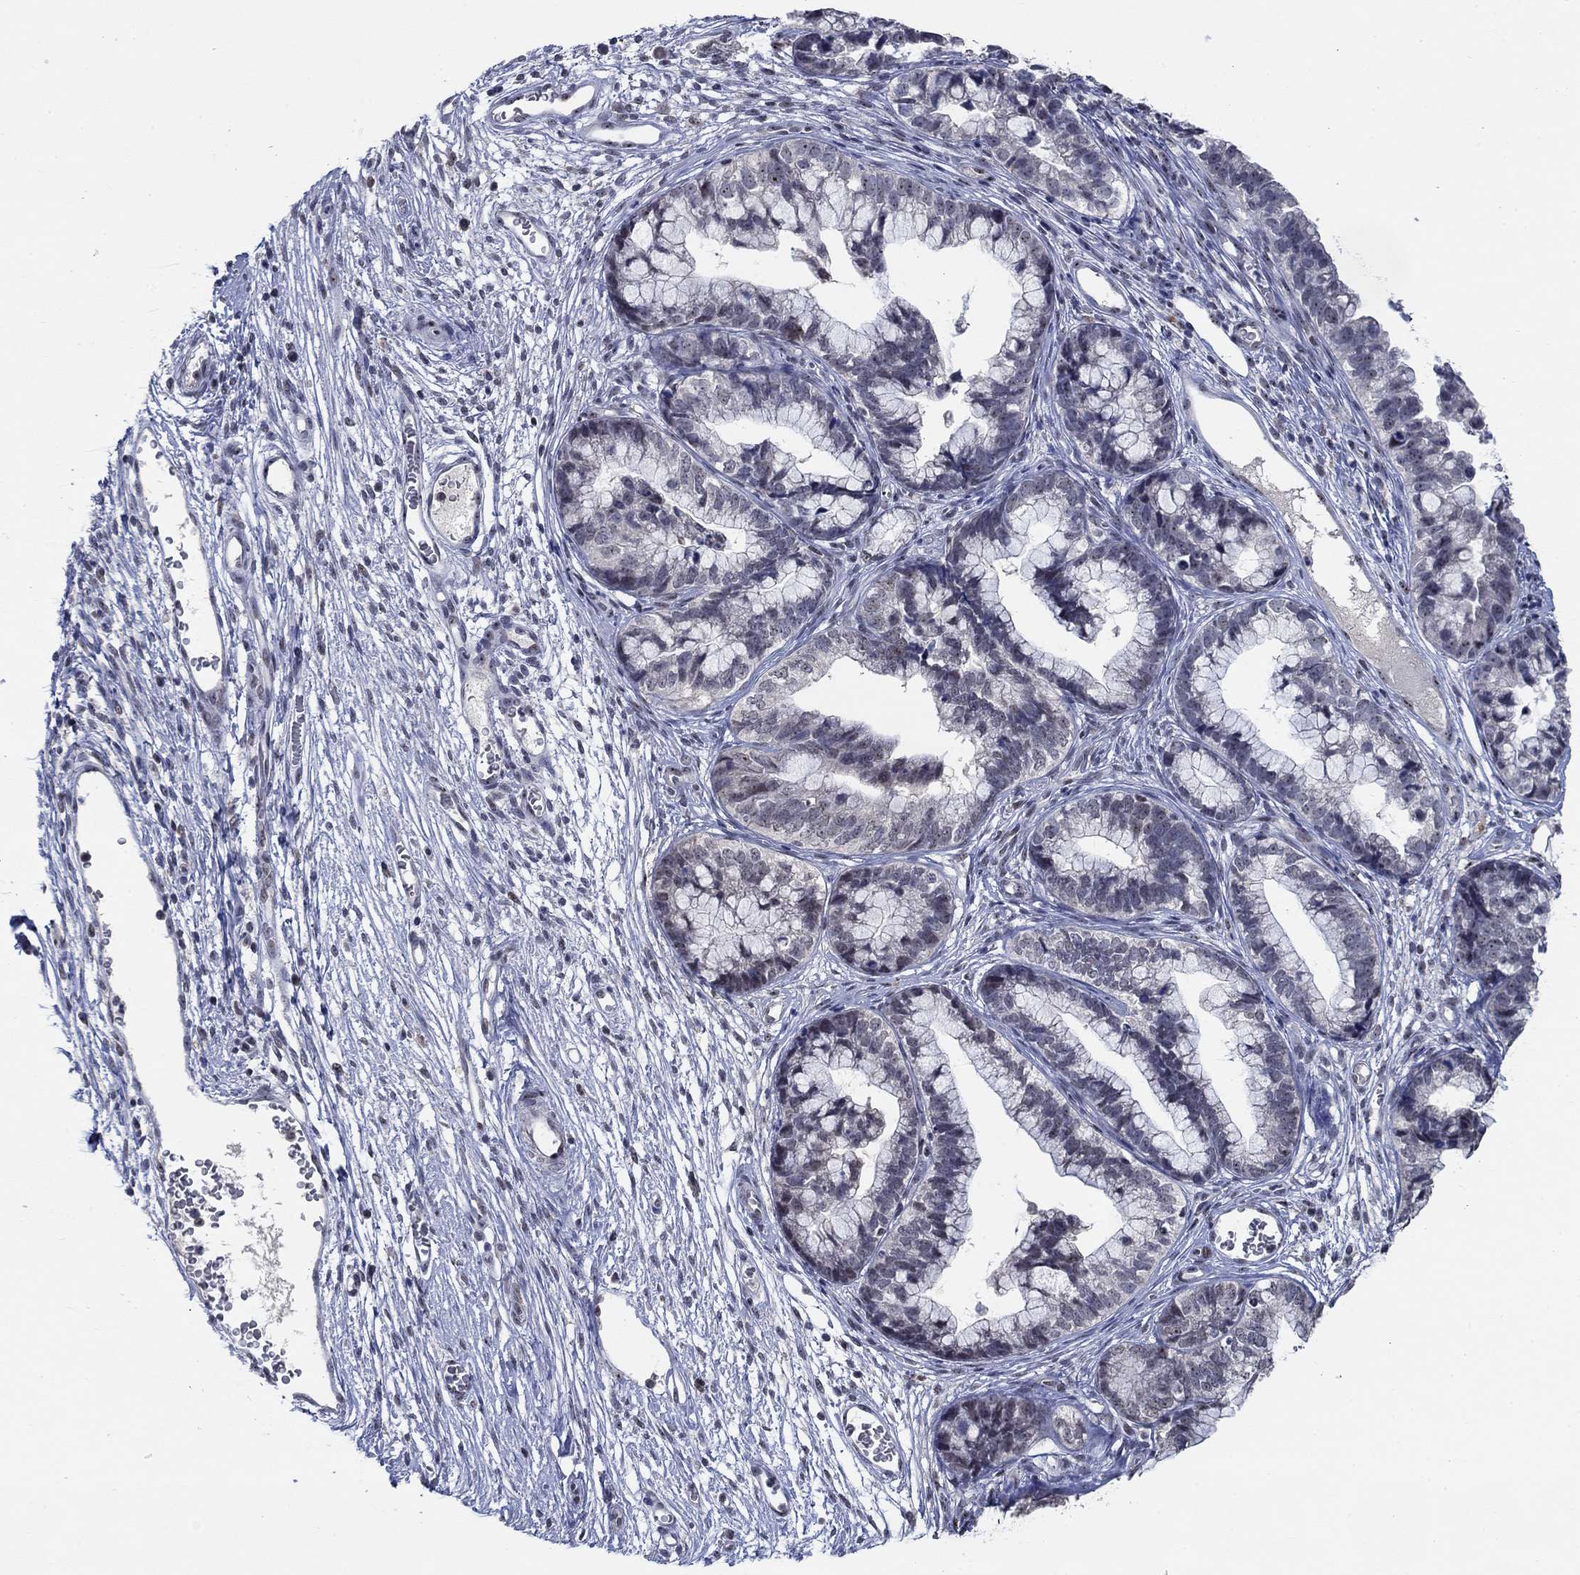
{"staining": {"intensity": "negative", "quantity": "none", "location": "none"}, "tissue": "cervical cancer", "cell_type": "Tumor cells", "image_type": "cancer", "snomed": [{"axis": "morphology", "description": "Adenocarcinoma, NOS"}, {"axis": "topography", "description": "Cervix"}], "caption": "A photomicrograph of human cervical cancer is negative for staining in tumor cells. (DAB (3,3'-diaminobenzidine) immunohistochemistry with hematoxylin counter stain).", "gene": "HTN1", "patient": {"sex": "female", "age": 44}}